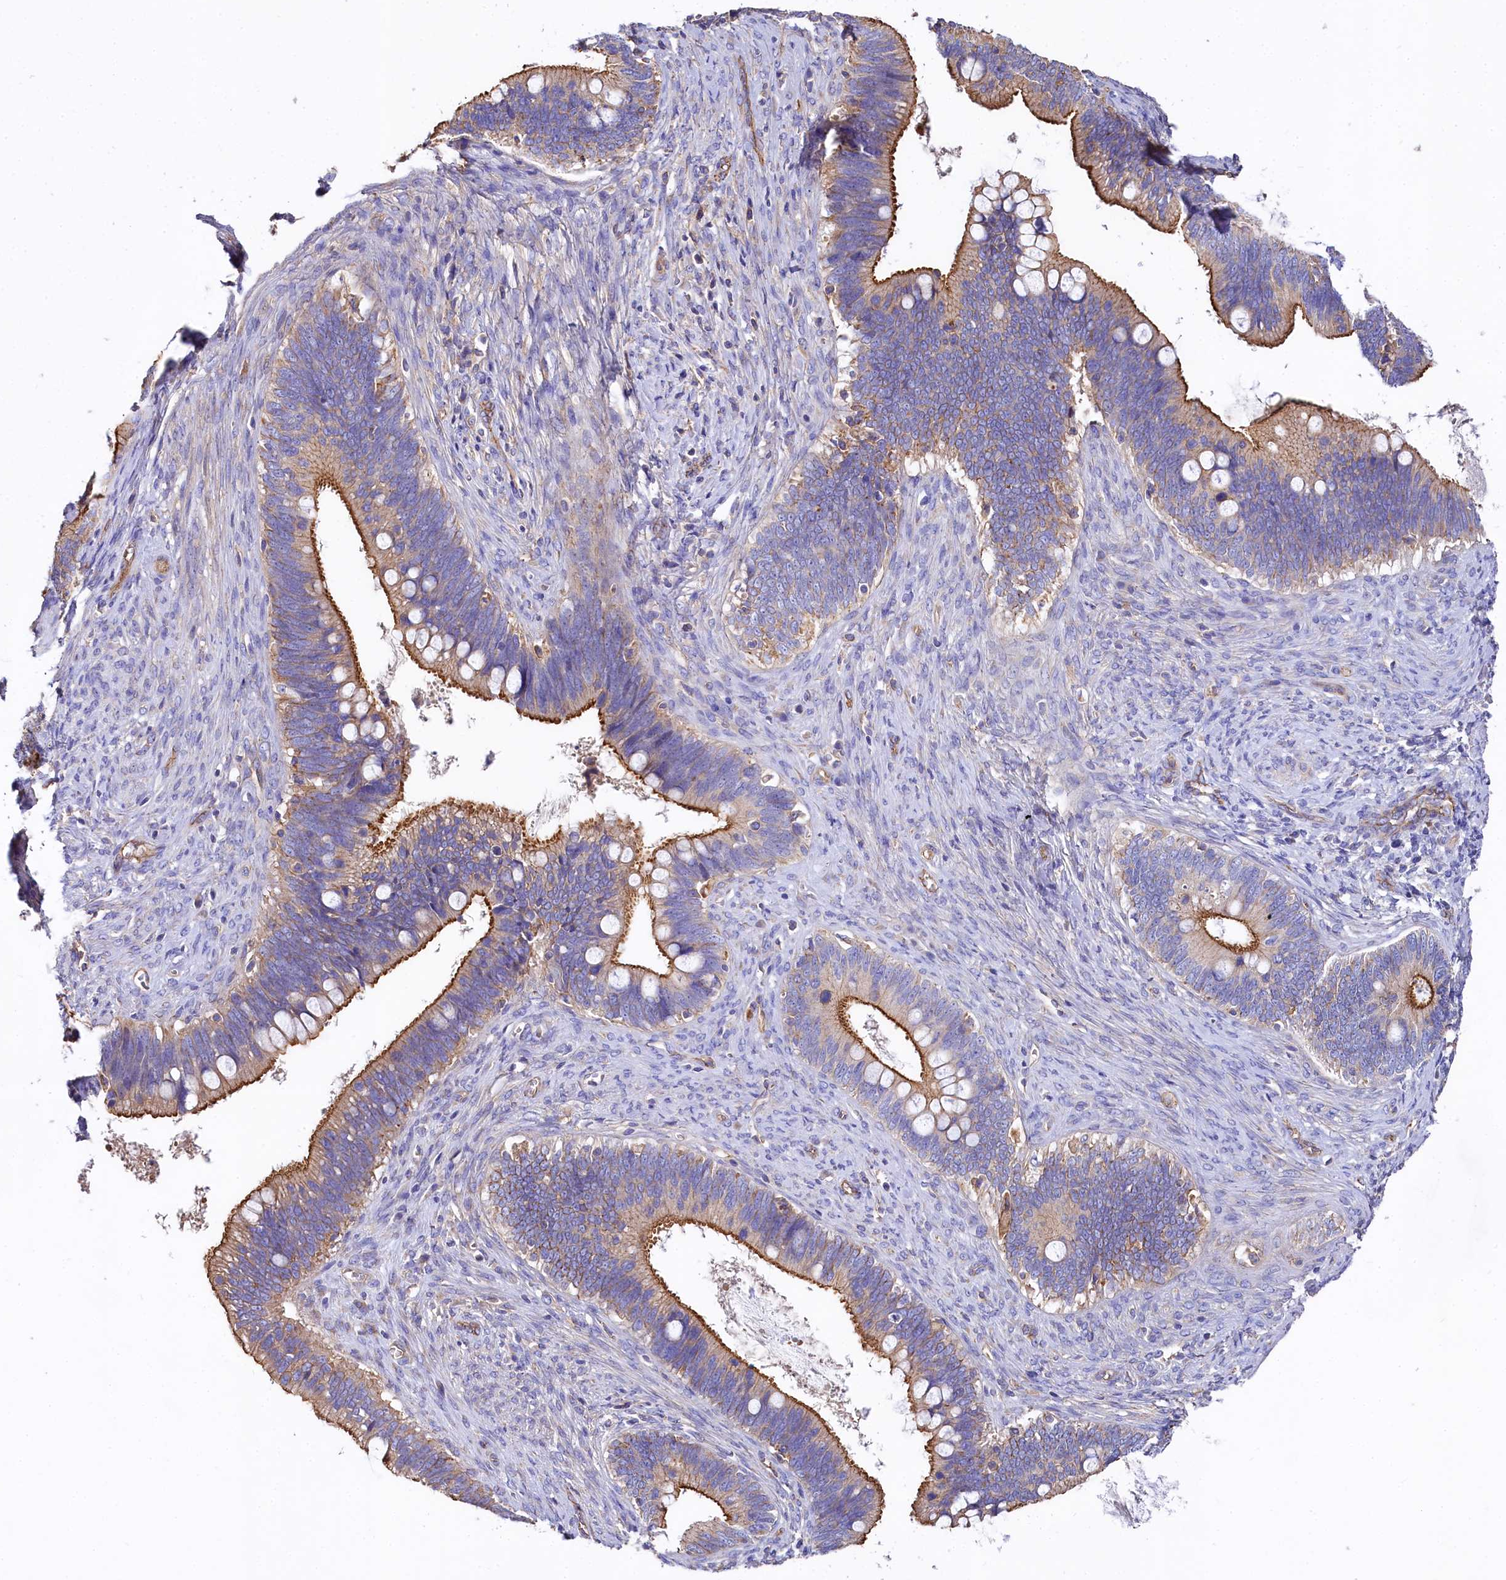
{"staining": {"intensity": "strong", "quantity": "25%-75%", "location": "cytoplasmic/membranous"}, "tissue": "cervical cancer", "cell_type": "Tumor cells", "image_type": "cancer", "snomed": [{"axis": "morphology", "description": "Adenocarcinoma, NOS"}, {"axis": "topography", "description": "Cervix"}], "caption": "This image shows immunohistochemistry (IHC) staining of human cervical cancer (adenocarcinoma), with high strong cytoplasmic/membranous positivity in approximately 25%-75% of tumor cells.", "gene": "FCHSD2", "patient": {"sex": "female", "age": 42}}